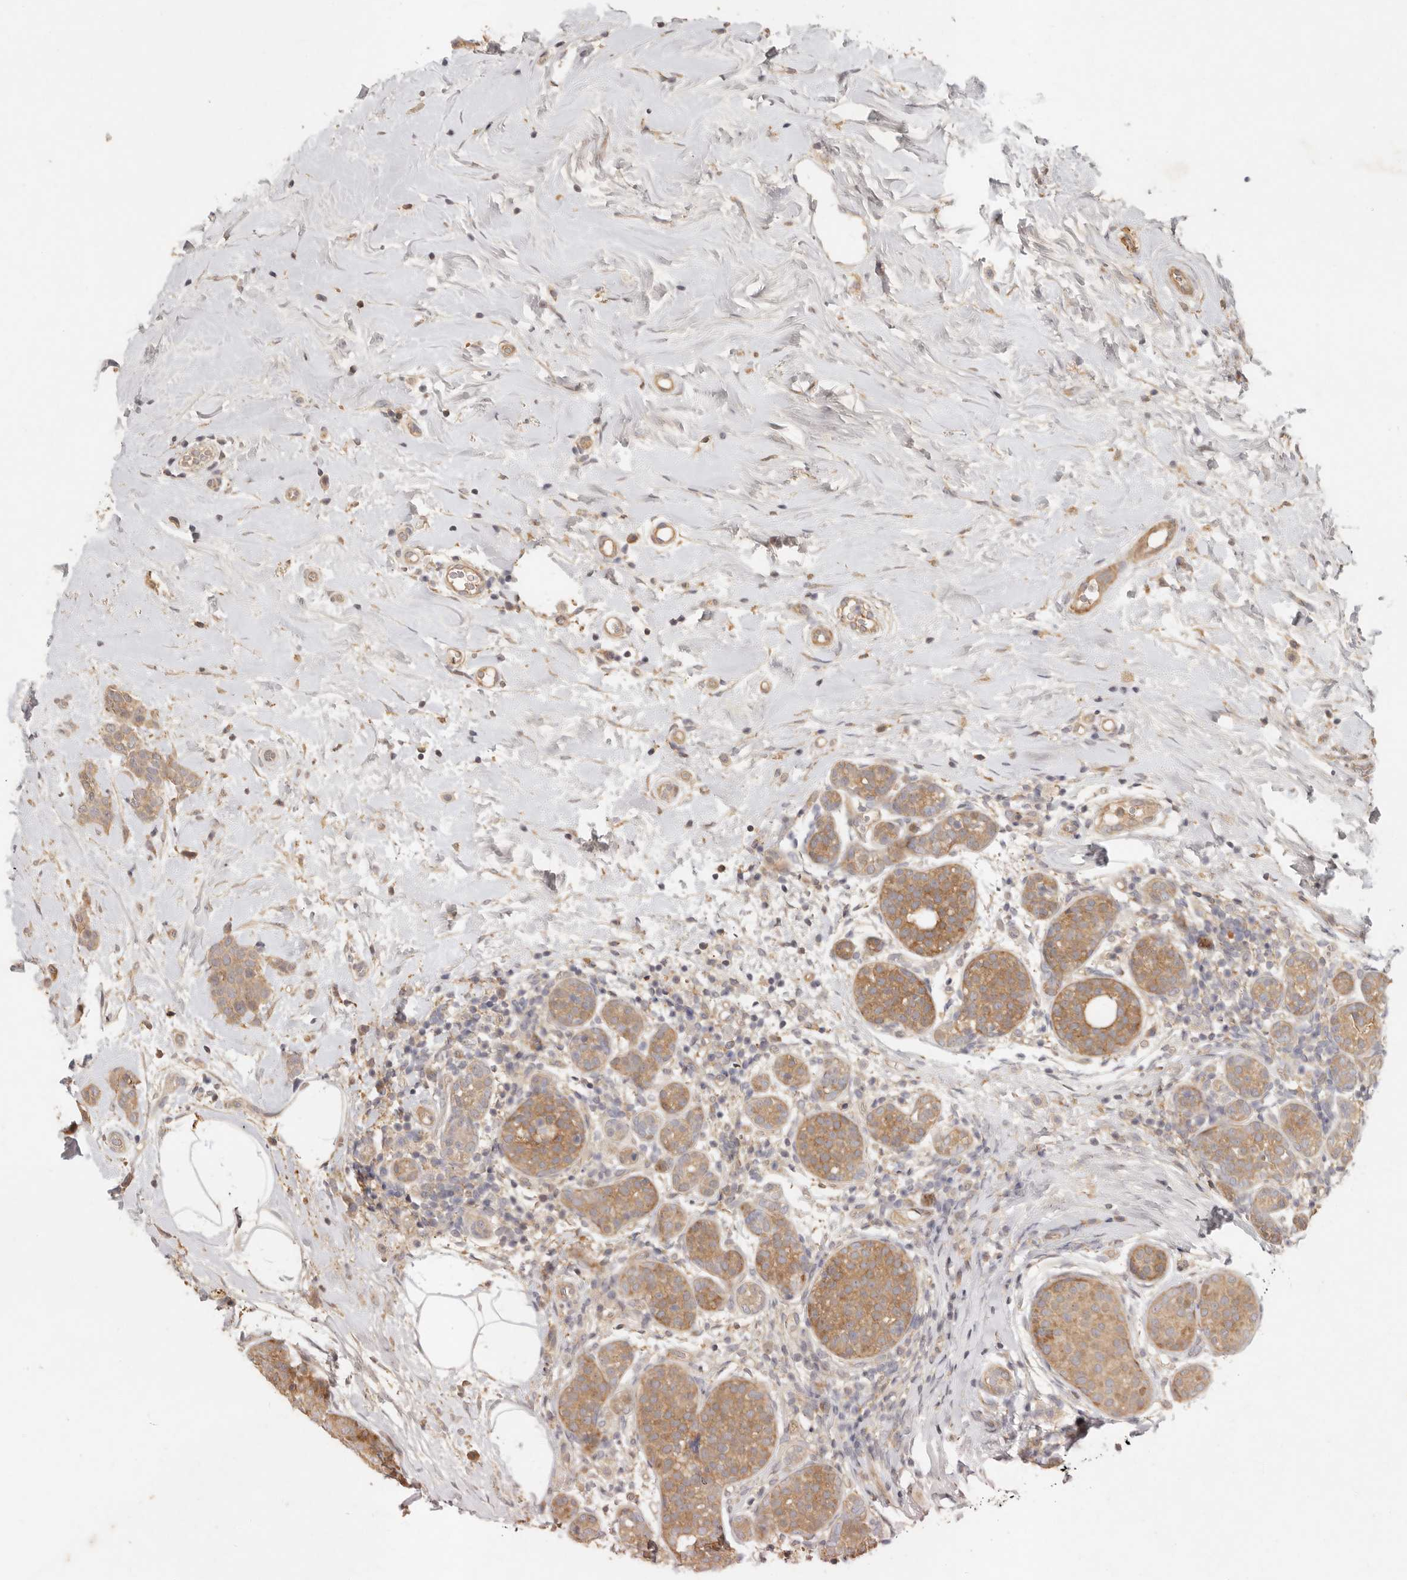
{"staining": {"intensity": "moderate", "quantity": ">75%", "location": "cytoplasmic/membranous"}, "tissue": "breast cancer", "cell_type": "Tumor cells", "image_type": "cancer", "snomed": [{"axis": "morphology", "description": "Lobular carcinoma, in situ"}, {"axis": "morphology", "description": "Lobular carcinoma"}, {"axis": "topography", "description": "Breast"}], "caption": "A photomicrograph of human breast lobular carcinoma stained for a protein shows moderate cytoplasmic/membranous brown staining in tumor cells.", "gene": "VIPR1", "patient": {"sex": "female", "age": 41}}